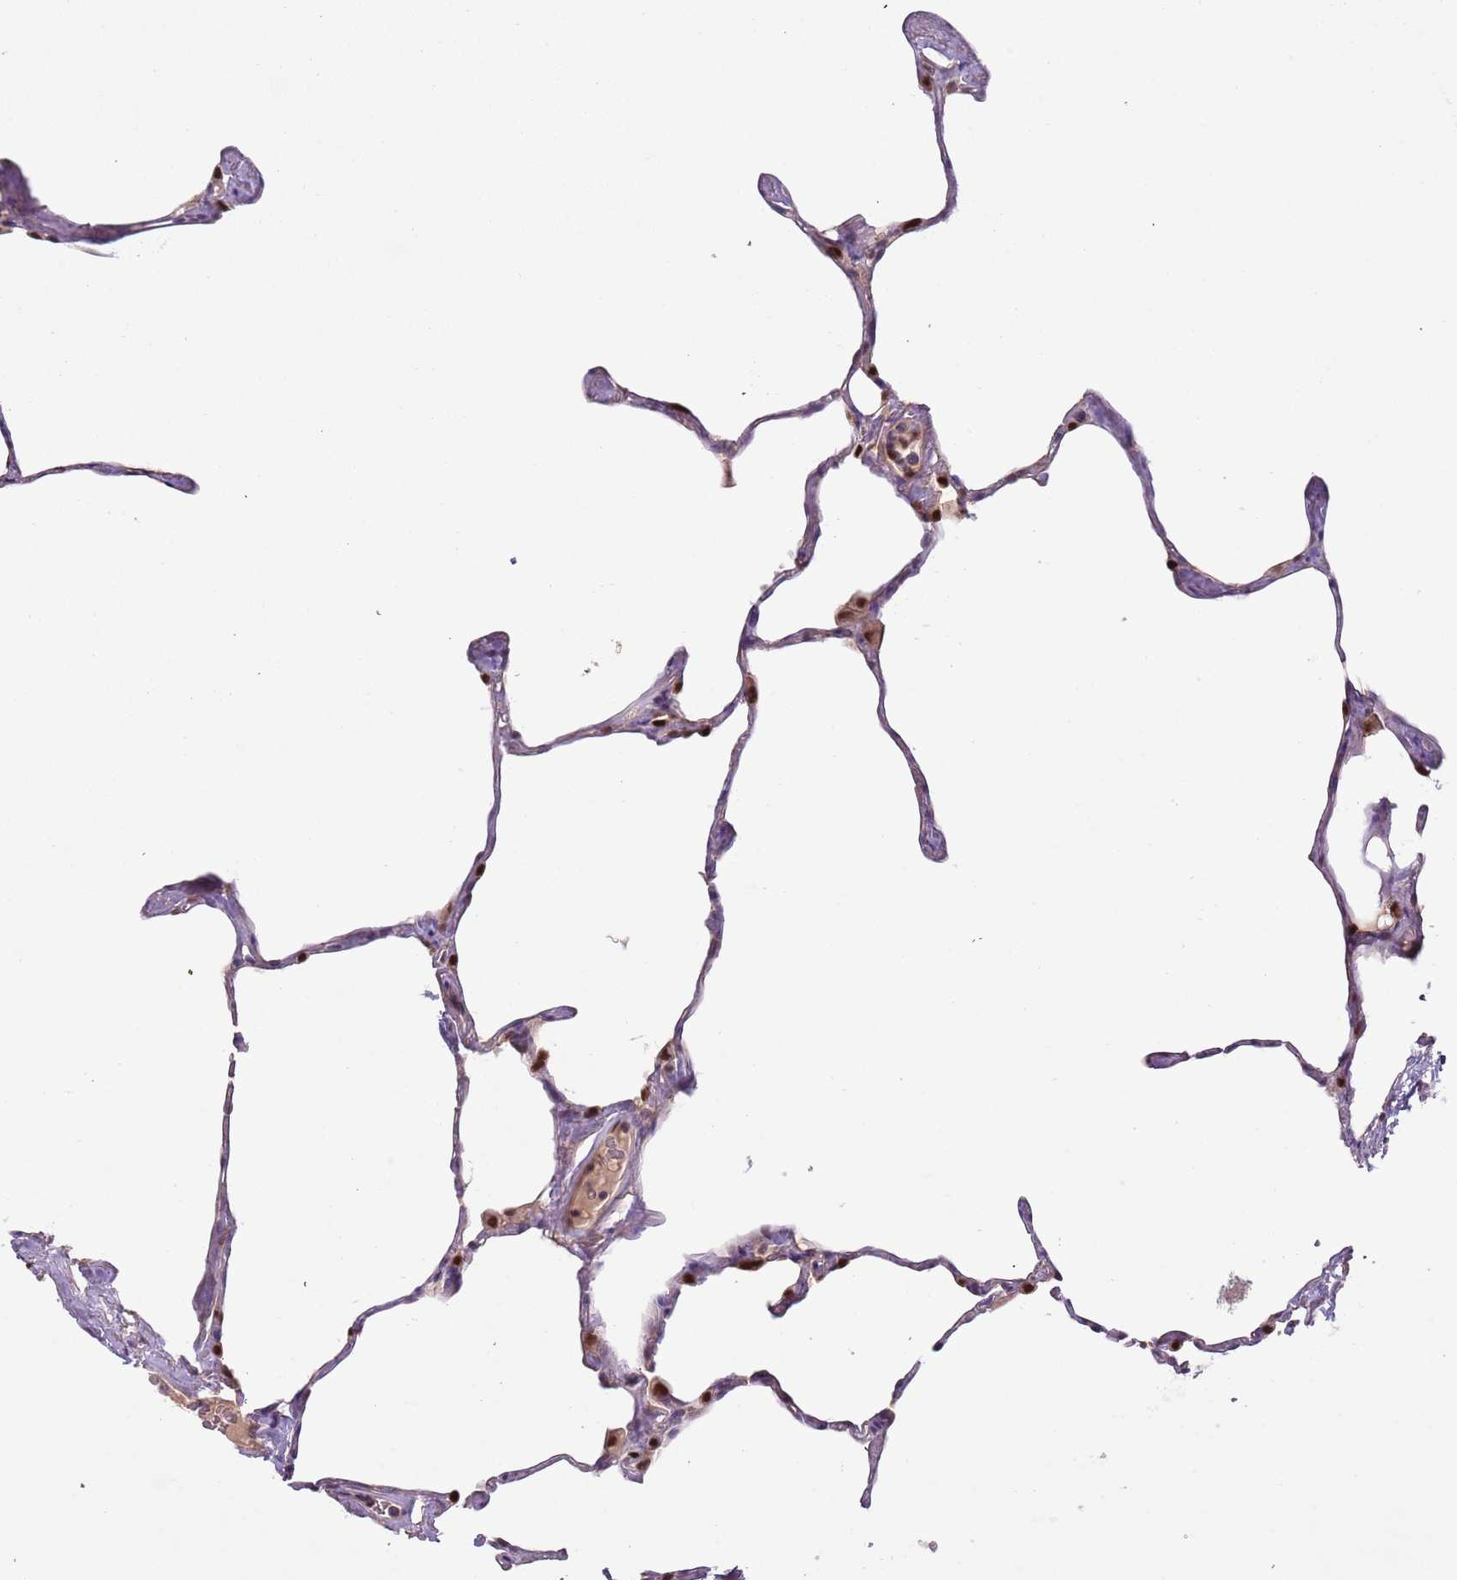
{"staining": {"intensity": "moderate", "quantity": "<25%", "location": "nuclear"}, "tissue": "lung", "cell_type": "Alveolar cells", "image_type": "normal", "snomed": [{"axis": "morphology", "description": "Normal tissue, NOS"}, {"axis": "topography", "description": "Lung"}], "caption": "Immunohistochemistry micrograph of unremarkable lung: lung stained using IHC shows low levels of moderate protein expression localized specifically in the nuclear of alveolar cells, appearing as a nuclear brown color.", "gene": "RMND5B", "patient": {"sex": "male", "age": 65}}